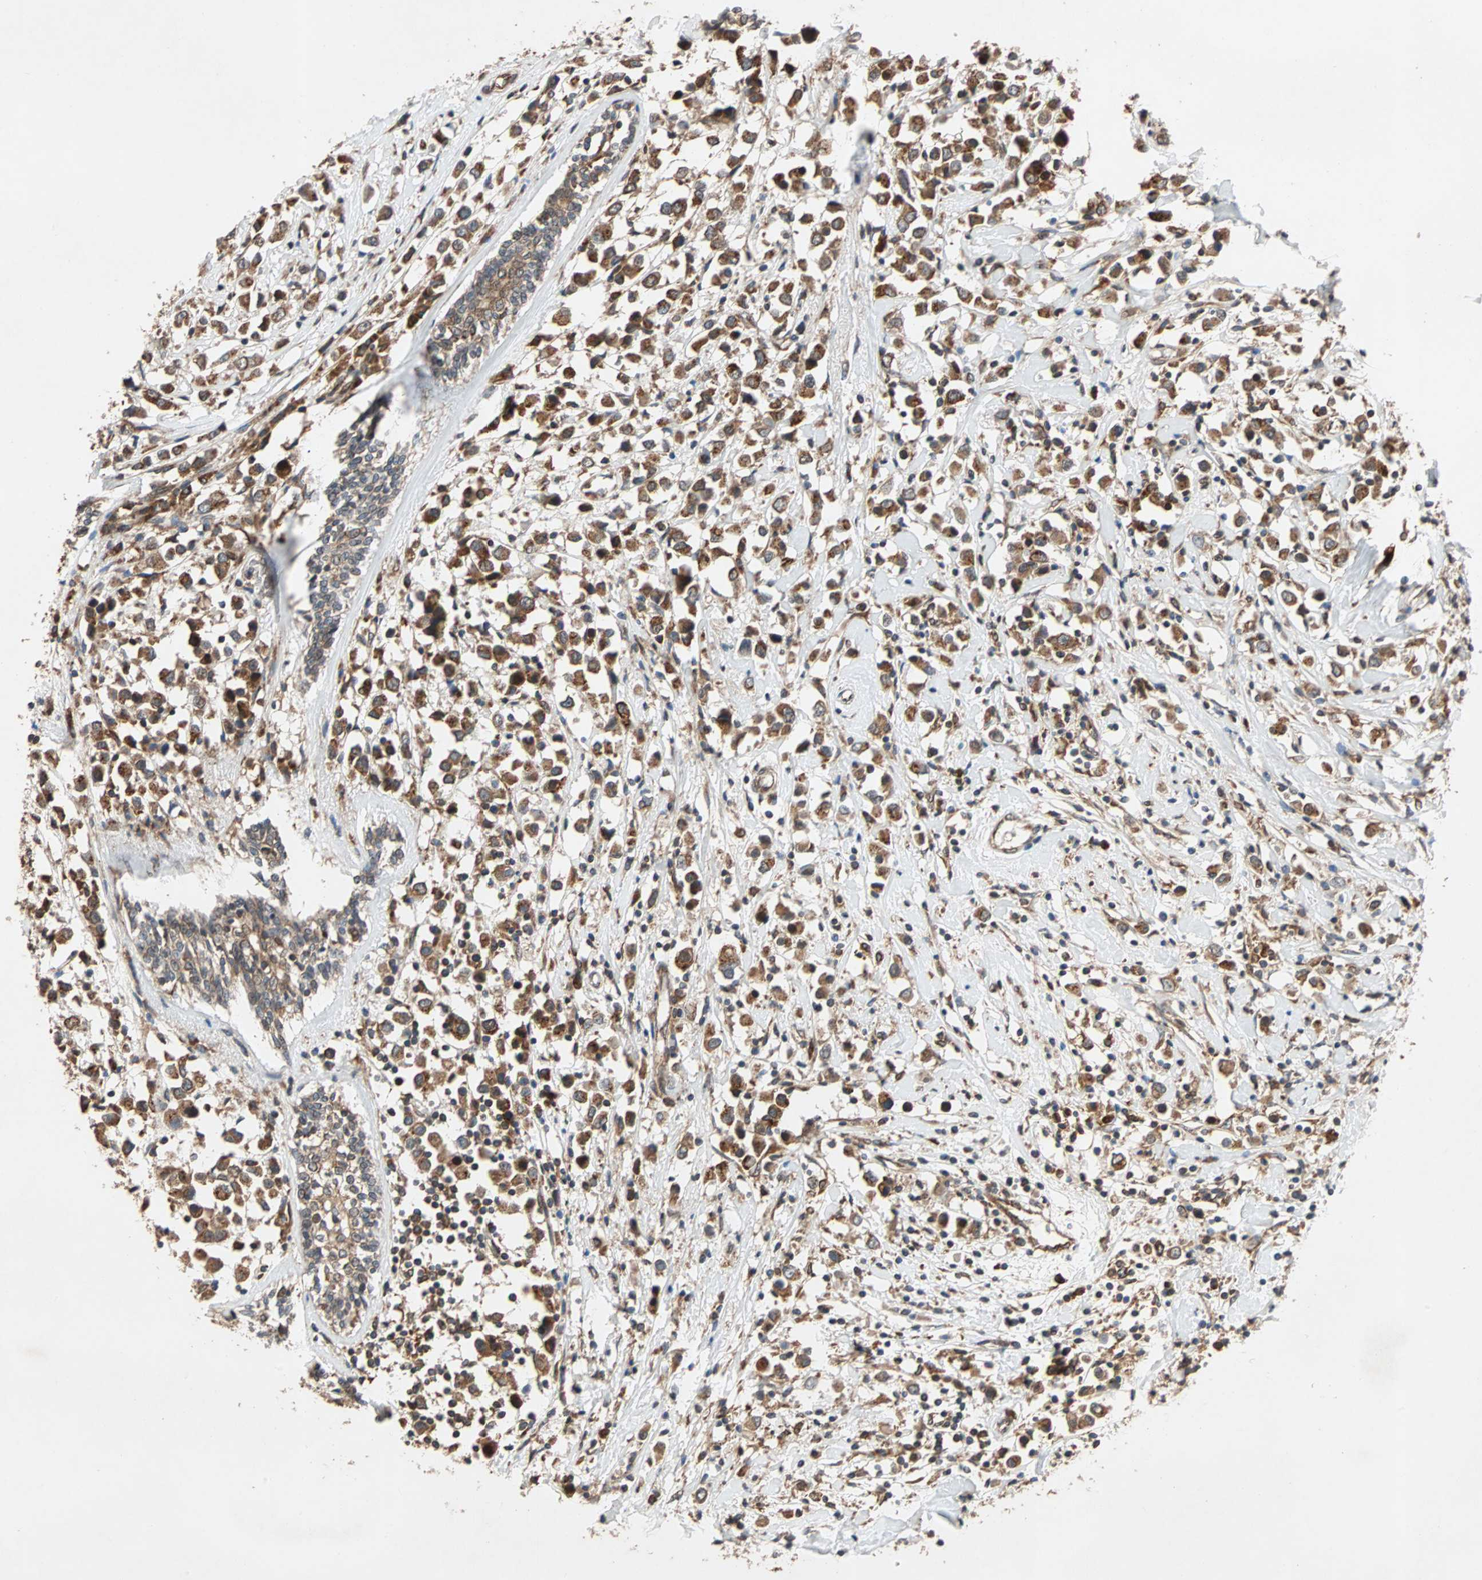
{"staining": {"intensity": "strong", "quantity": ">75%", "location": "cytoplasmic/membranous"}, "tissue": "breast cancer", "cell_type": "Tumor cells", "image_type": "cancer", "snomed": [{"axis": "morphology", "description": "Duct carcinoma"}, {"axis": "topography", "description": "Breast"}], "caption": "Invasive ductal carcinoma (breast) was stained to show a protein in brown. There is high levels of strong cytoplasmic/membranous staining in approximately >75% of tumor cells.", "gene": "AUP1", "patient": {"sex": "female", "age": 61}}